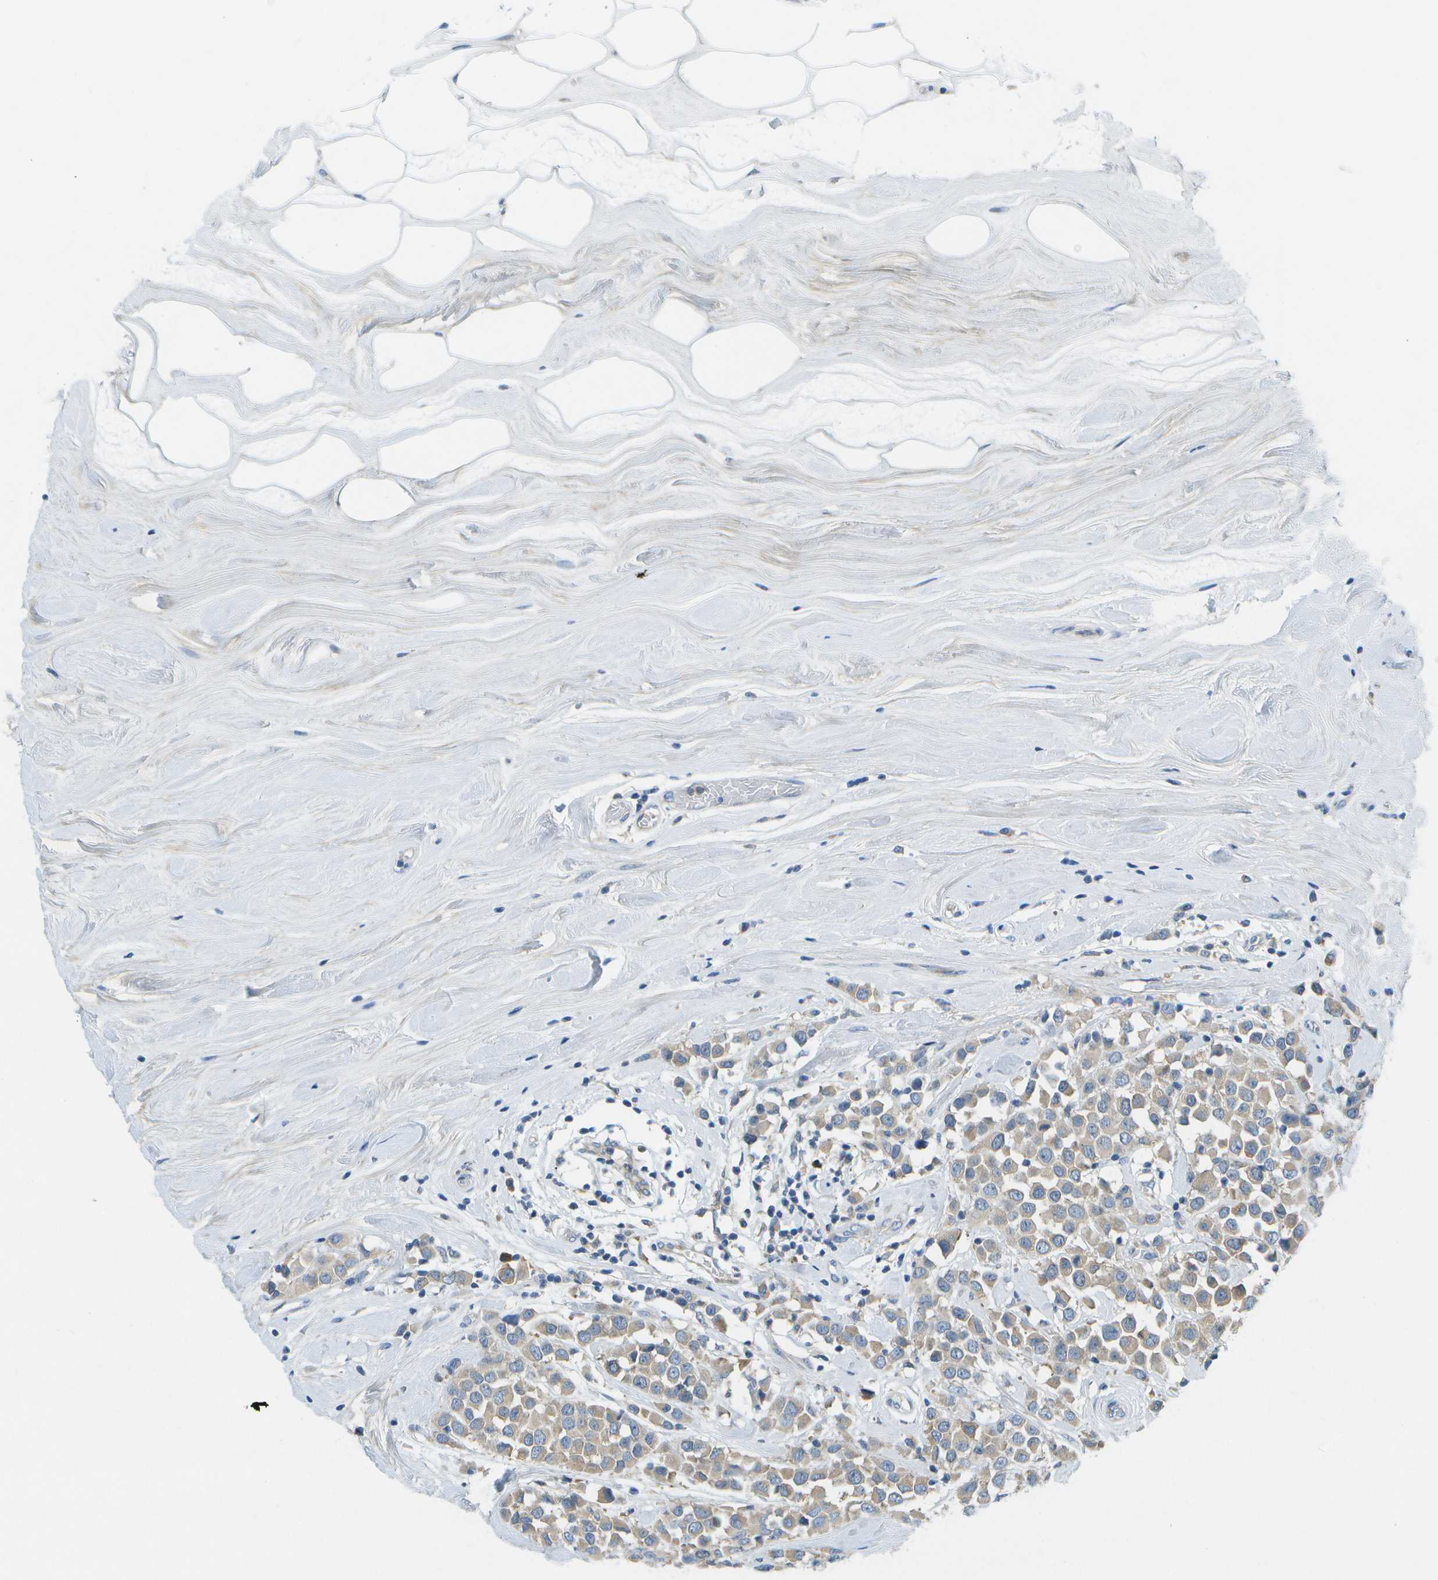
{"staining": {"intensity": "weak", "quantity": ">75%", "location": "cytoplasmic/membranous"}, "tissue": "breast cancer", "cell_type": "Tumor cells", "image_type": "cancer", "snomed": [{"axis": "morphology", "description": "Duct carcinoma"}, {"axis": "topography", "description": "Breast"}], "caption": "Protein staining by immunohistochemistry (IHC) shows weak cytoplasmic/membranous staining in approximately >75% of tumor cells in invasive ductal carcinoma (breast). The staining was performed using DAB, with brown indicating positive protein expression. Nuclei are stained blue with hematoxylin.", "gene": "WNK2", "patient": {"sex": "female", "age": 61}}